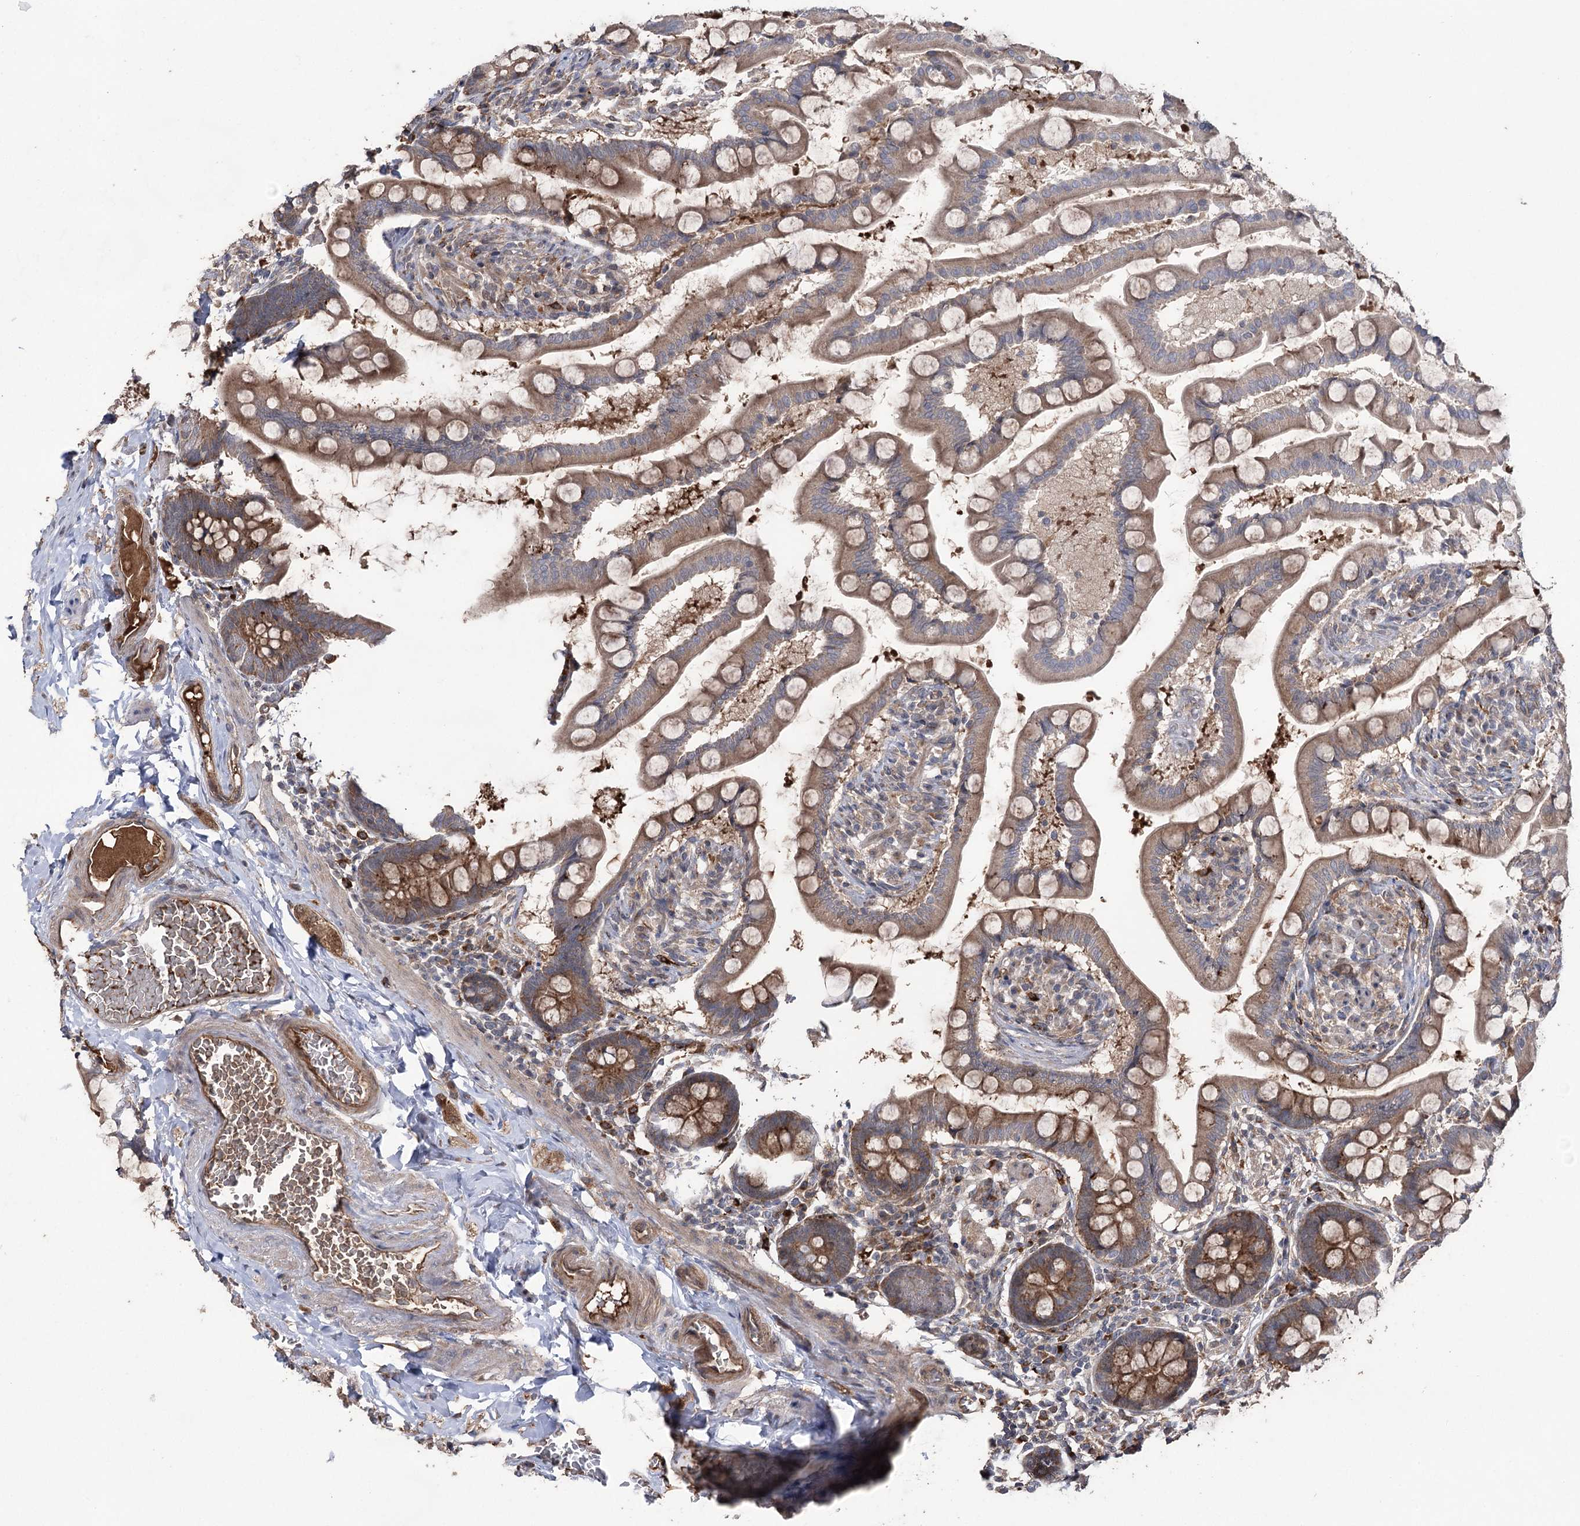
{"staining": {"intensity": "moderate", "quantity": "25%-75%", "location": "cytoplasmic/membranous"}, "tissue": "small intestine", "cell_type": "Glandular cells", "image_type": "normal", "snomed": [{"axis": "morphology", "description": "Normal tissue, NOS"}, {"axis": "topography", "description": "Small intestine"}], "caption": "An immunohistochemistry (IHC) photomicrograph of unremarkable tissue is shown. Protein staining in brown shows moderate cytoplasmic/membranous positivity in small intestine within glandular cells. (DAB IHC, brown staining for protein, blue staining for nuclei).", "gene": "OTUD1", "patient": {"sex": "male", "age": 41}}